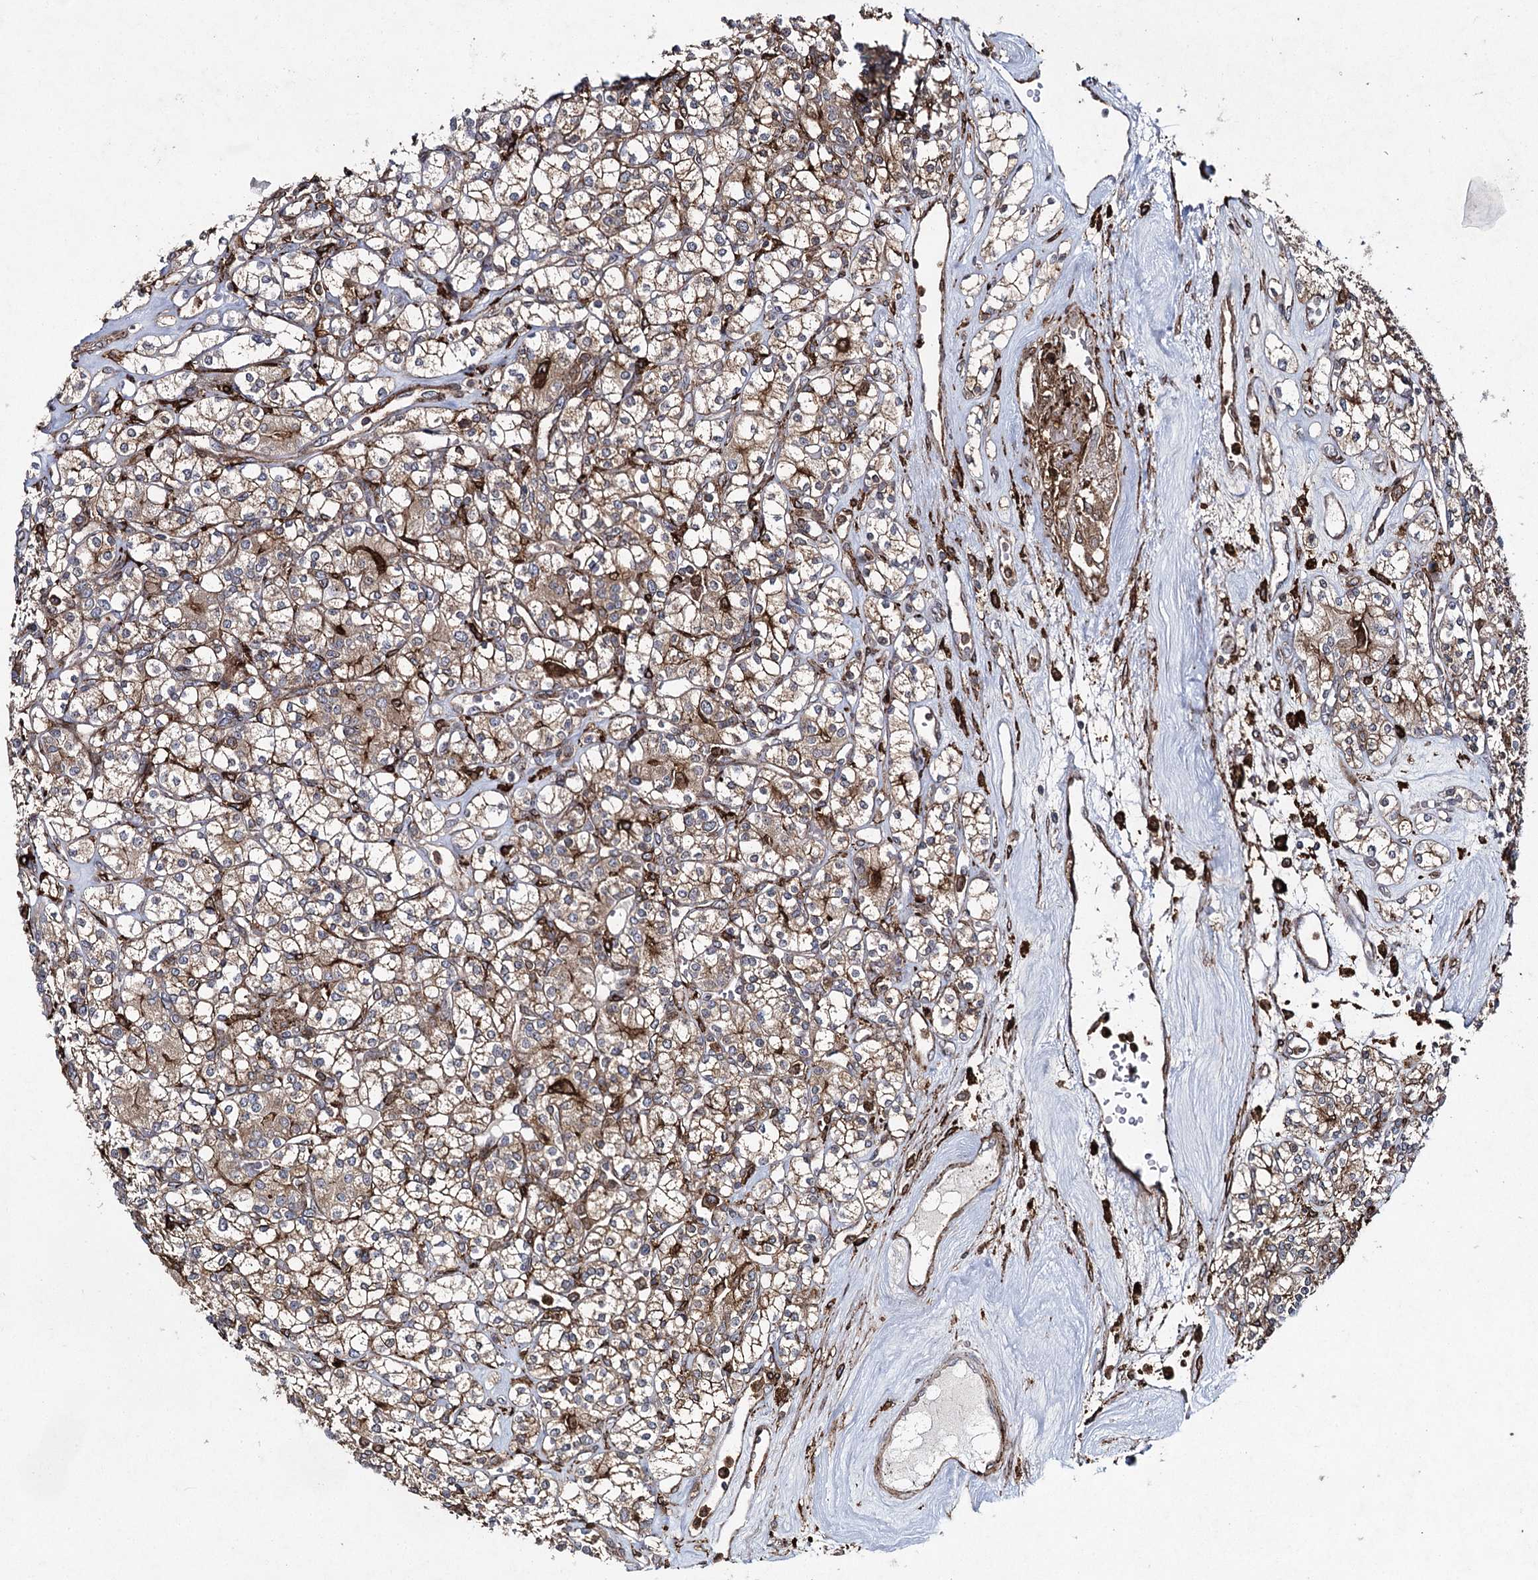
{"staining": {"intensity": "moderate", "quantity": ">75%", "location": "cytoplasmic/membranous"}, "tissue": "renal cancer", "cell_type": "Tumor cells", "image_type": "cancer", "snomed": [{"axis": "morphology", "description": "Adenocarcinoma, NOS"}, {"axis": "topography", "description": "Kidney"}], "caption": "A histopathology image of human renal adenocarcinoma stained for a protein exhibits moderate cytoplasmic/membranous brown staining in tumor cells. The protein is shown in brown color, while the nuclei are stained blue.", "gene": "DCUN1D4", "patient": {"sex": "male", "age": 77}}